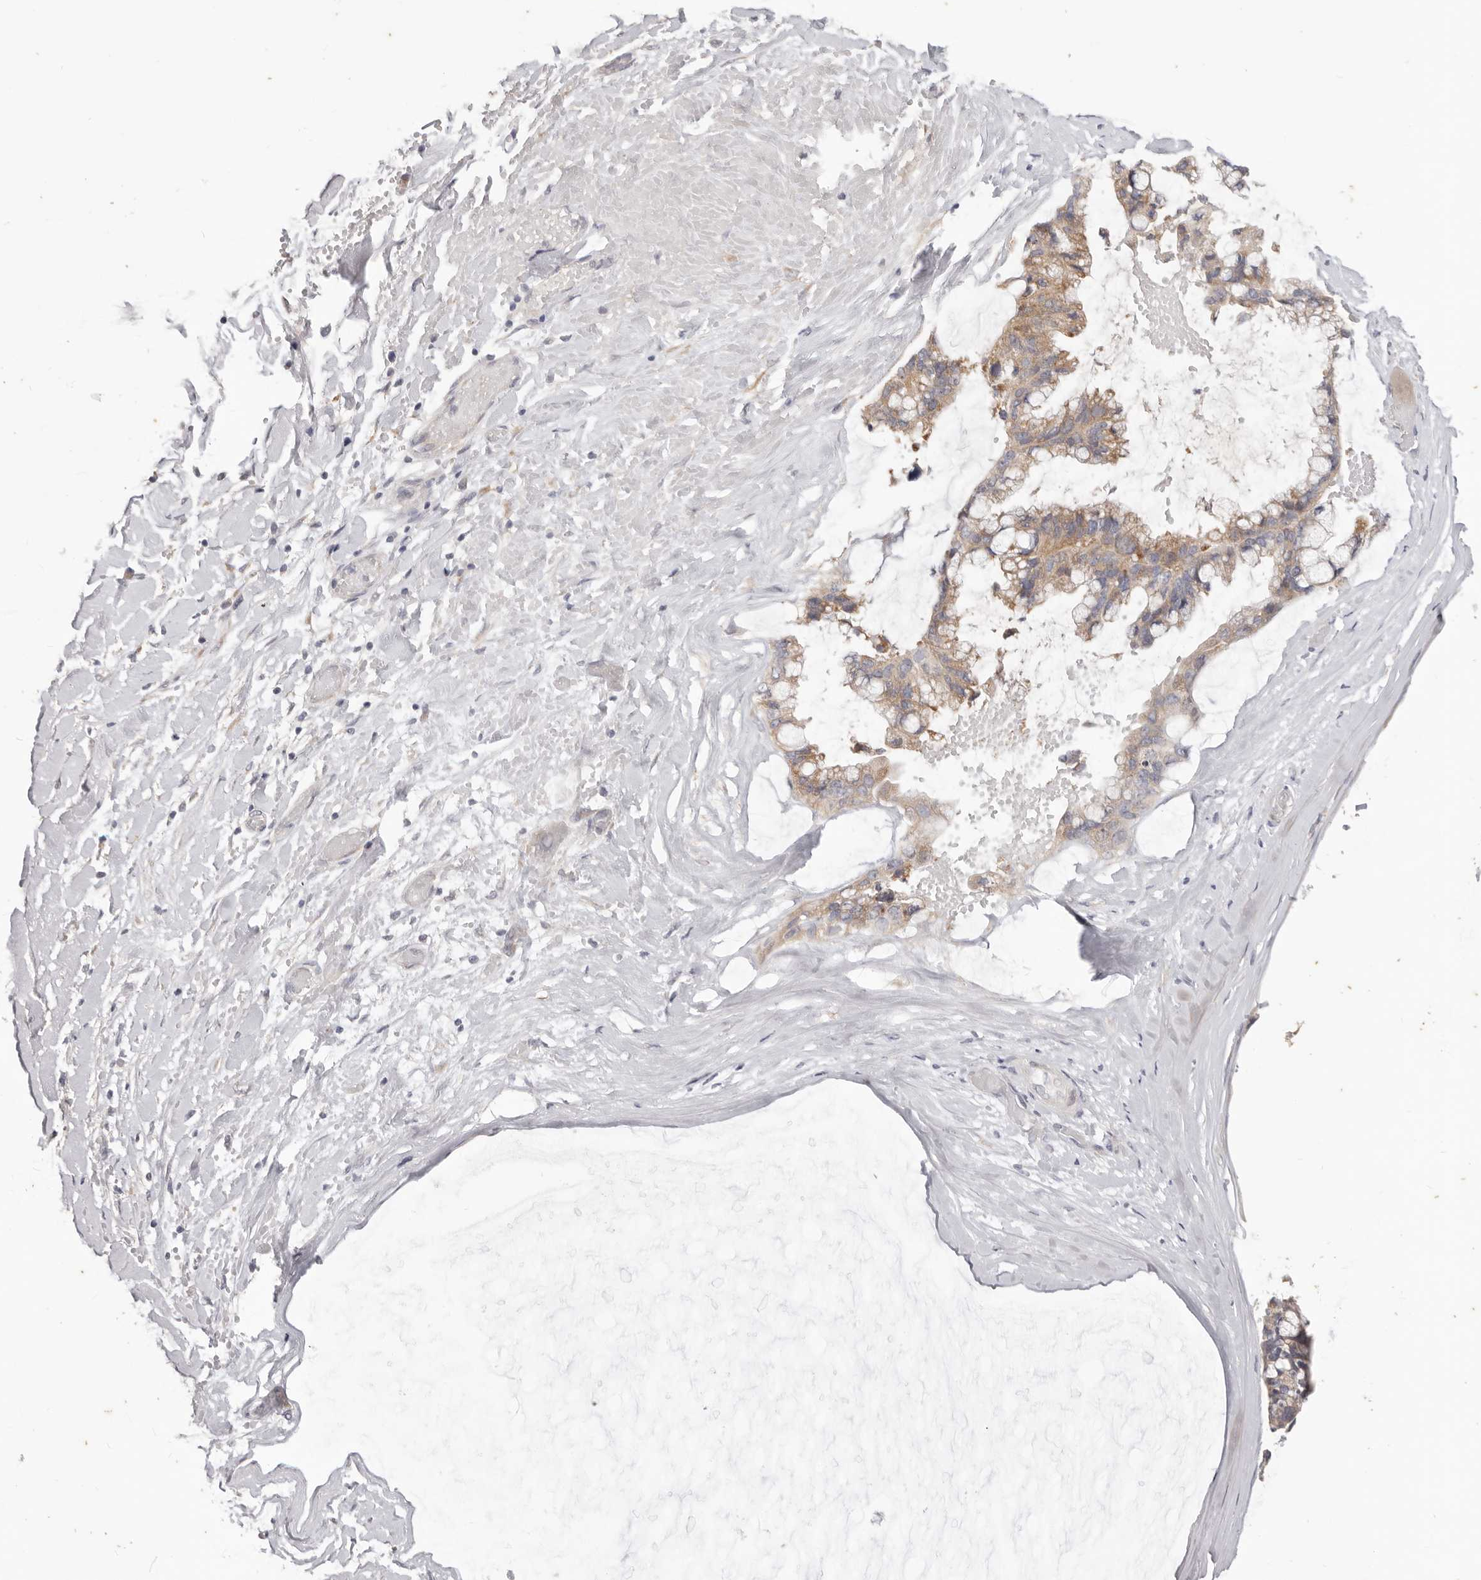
{"staining": {"intensity": "weak", "quantity": ">75%", "location": "cytoplasmic/membranous"}, "tissue": "ovarian cancer", "cell_type": "Tumor cells", "image_type": "cancer", "snomed": [{"axis": "morphology", "description": "Cystadenocarcinoma, mucinous, NOS"}, {"axis": "topography", "description": "Ovary"}], "caption": "There is low levels of weak cytoplasmic/membranous positivity in tumor cells of ovarian cancer (mucinous cystadenocarcinoma), as demonstrated by immunohistochemical staining (brown color).", "gene": "WDR77", "patient": {"sex": "female", "age": 39}}